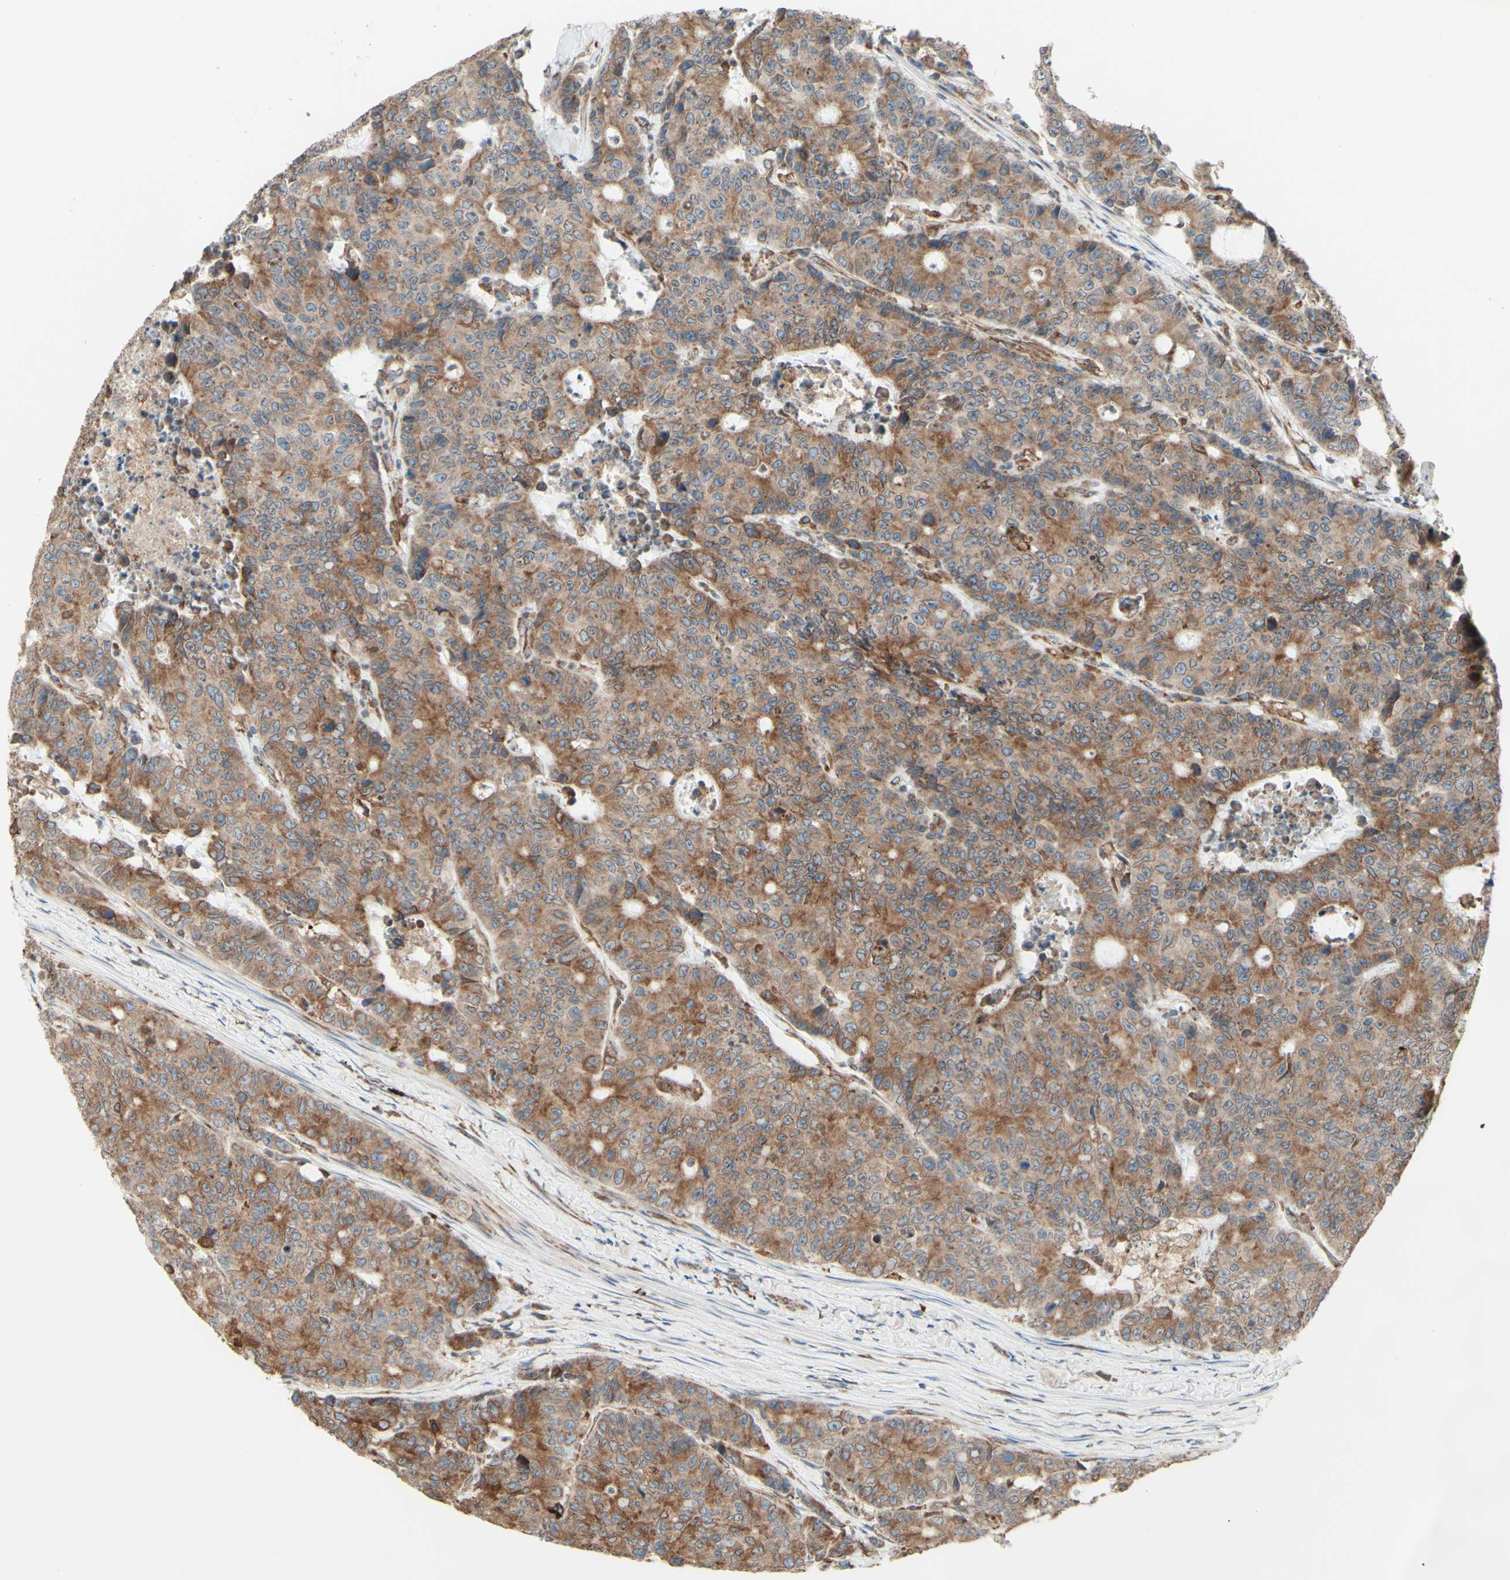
{"staining": {"intensity": "moderate", "quantity": ">75%", "location": "cytoplasmic/membranous"}, "tissue": "colorectal cancer", "cell_type": "Tumor cells", "image_type": "cancer", "snomed": [{"axis": "morphology", "description": "Adenocarcinoma, NOS"}, {"axis": "topography", "description": "Colon"}], "caption": "Moderate cytoplasmic/membranous staining is identified in approximately >75% of tumor cells in colorectal cancer (adenocarcinoma).", "gene": "DNAJB11", "patient": {"sex": "female", "age": 86}}